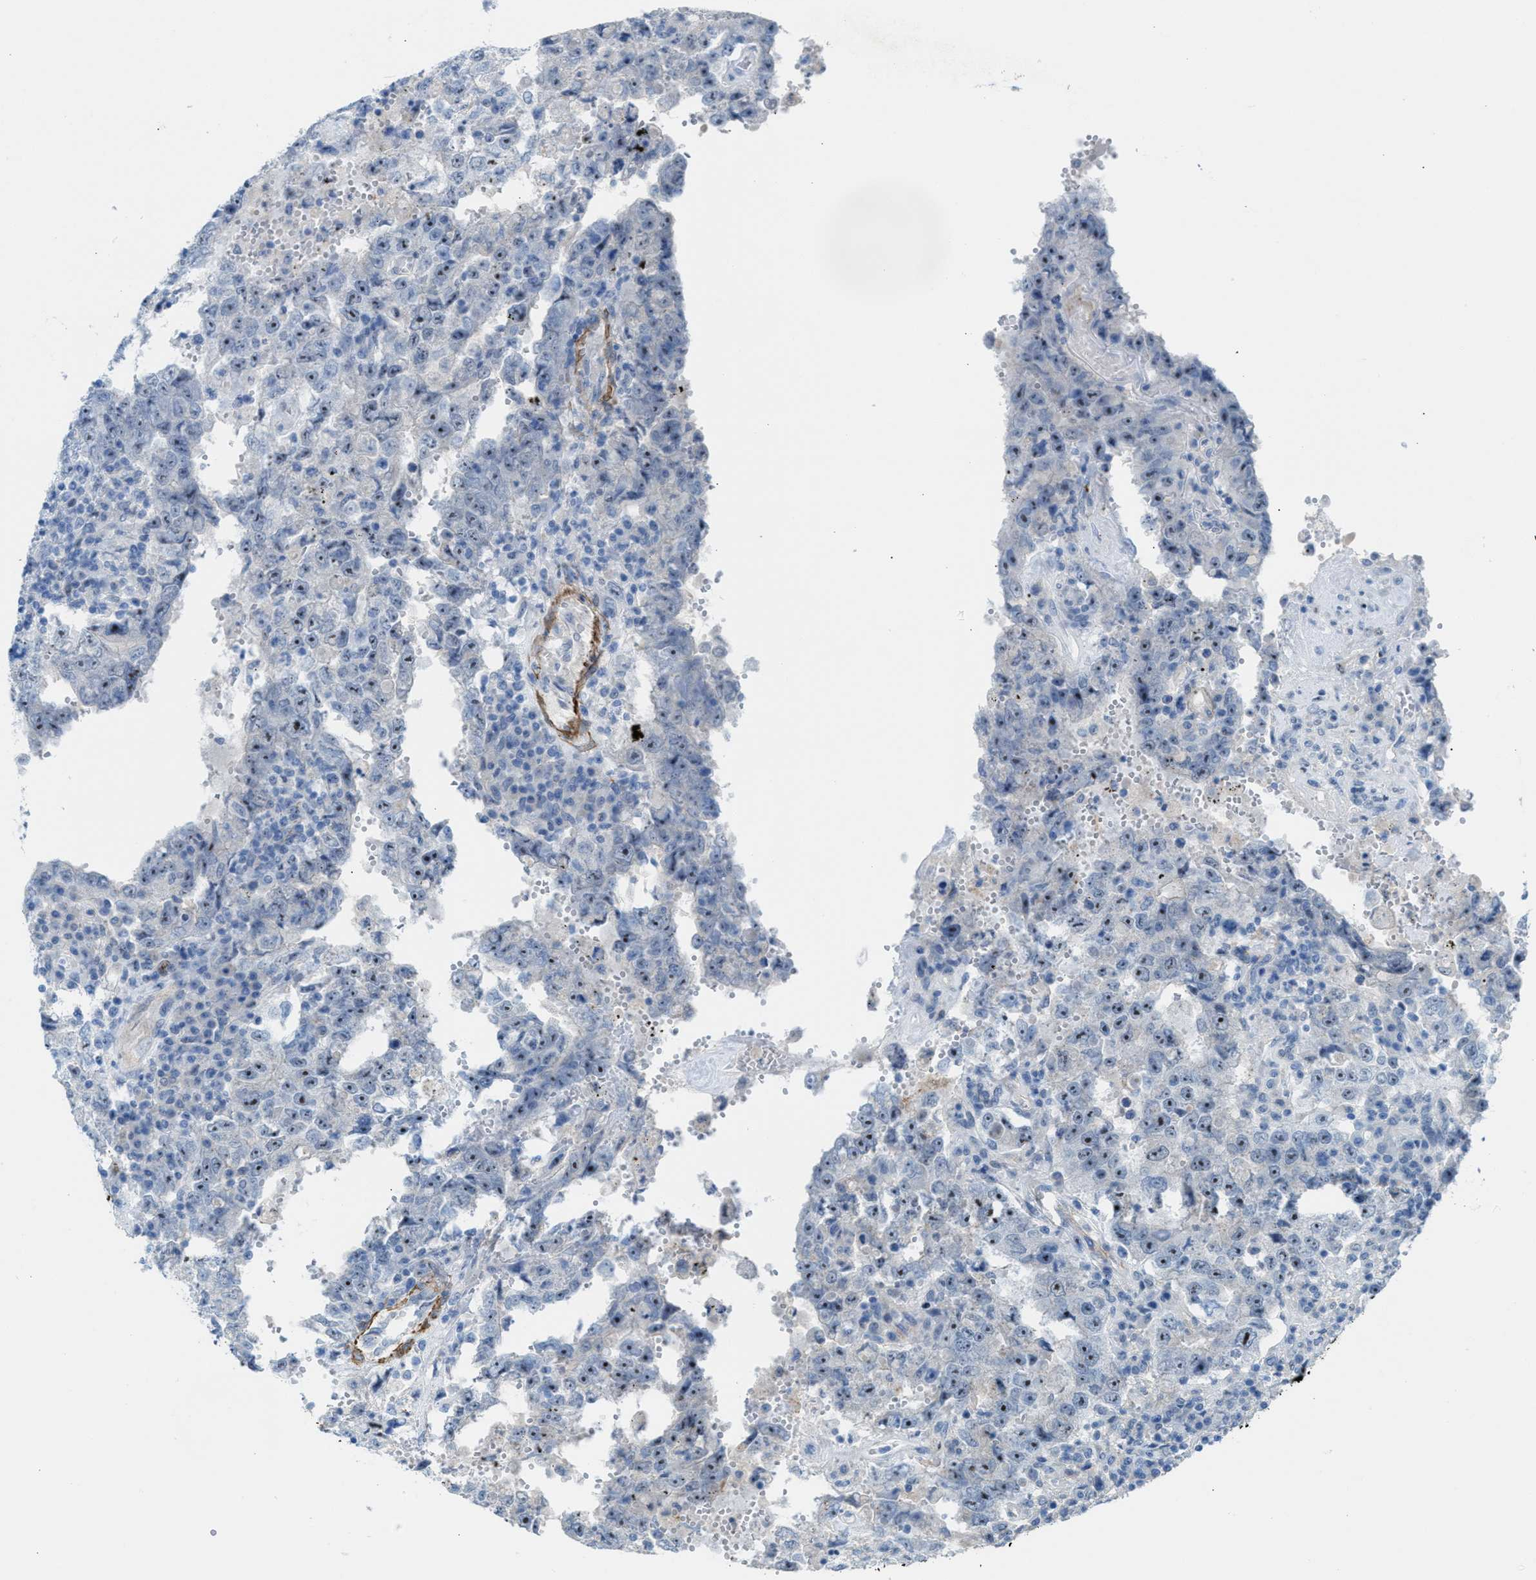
{"staining": {"intensity": "moderate", "quantity": ">75%", "location": "nuclear"}, "tissue": "testis cancer", "cell_type": "Tumor cells", "image_type": "cancer", "snomed": [{"axis": "morphology", "description": "Carcinoma, Embryonal, NOS"}, {"axis": "topography", "description": "Testis"}], "caption": "Brown immunohistochemical staining in testis cancer demonstrates moderate nuclear staining in about >75% of tumor cells.", "gene": "NQO2", "patient": {"sex": "male", "age": 26}}